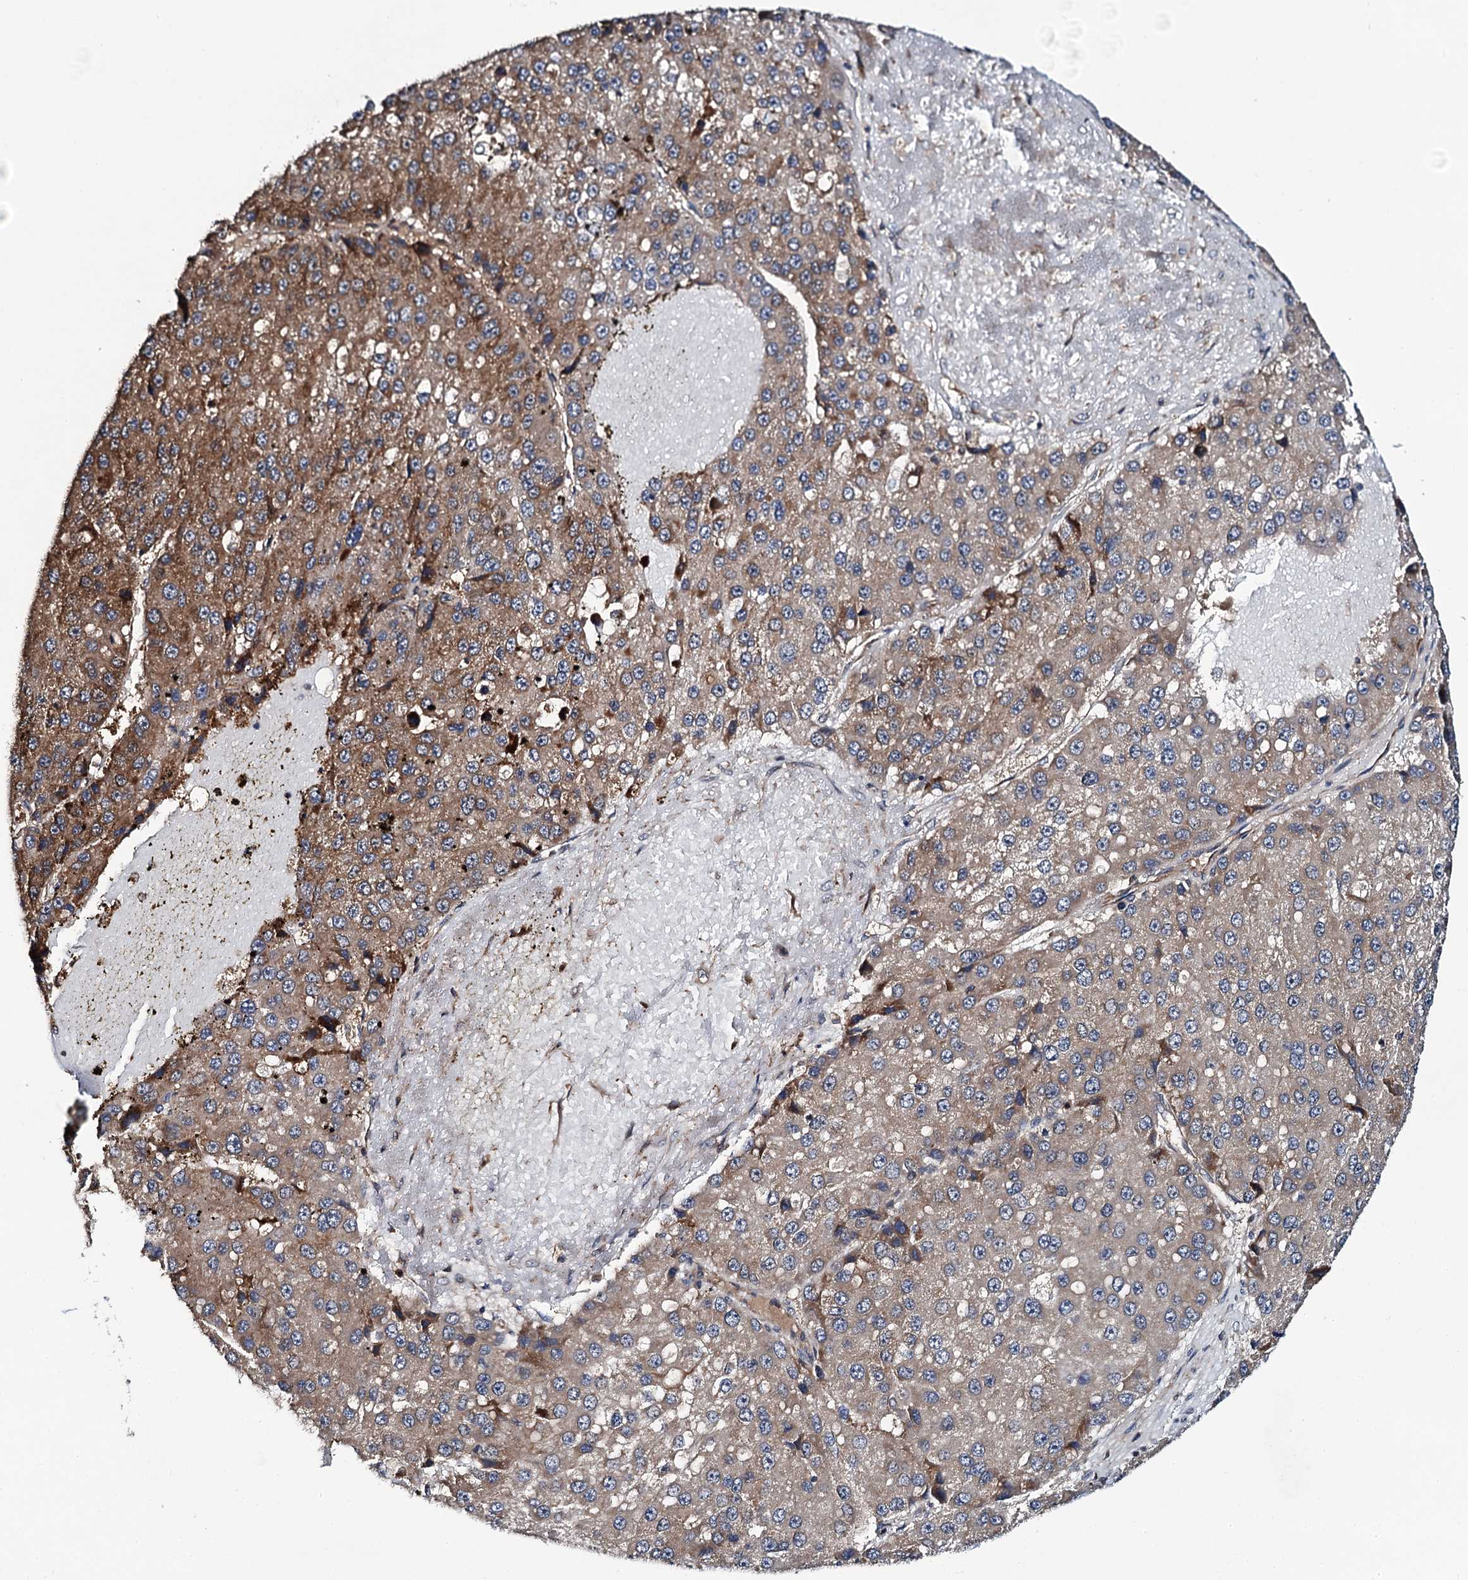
{"staining": {"intensity": "moderate", "quantity": ">75%", "location": "cytoplasmic/membranous"}, "tissue": "liver cancer", "cell_type": "Tumor cells", "image_type": "cancer", "snomed": [{"axis": "morphology", "description": "Carcinoma, Hepatocellular, NOS"}, {"axis": "topography", "description": "Liver"}], "caption": "The histopathology image displays a brown stain indicating the presence of a protein in the cytoplasmic/membranous of tumor cells in liver hepatocellular carcinoma.", "gene": "NEK1", "patient": {"sex": "female", "age": 73}}